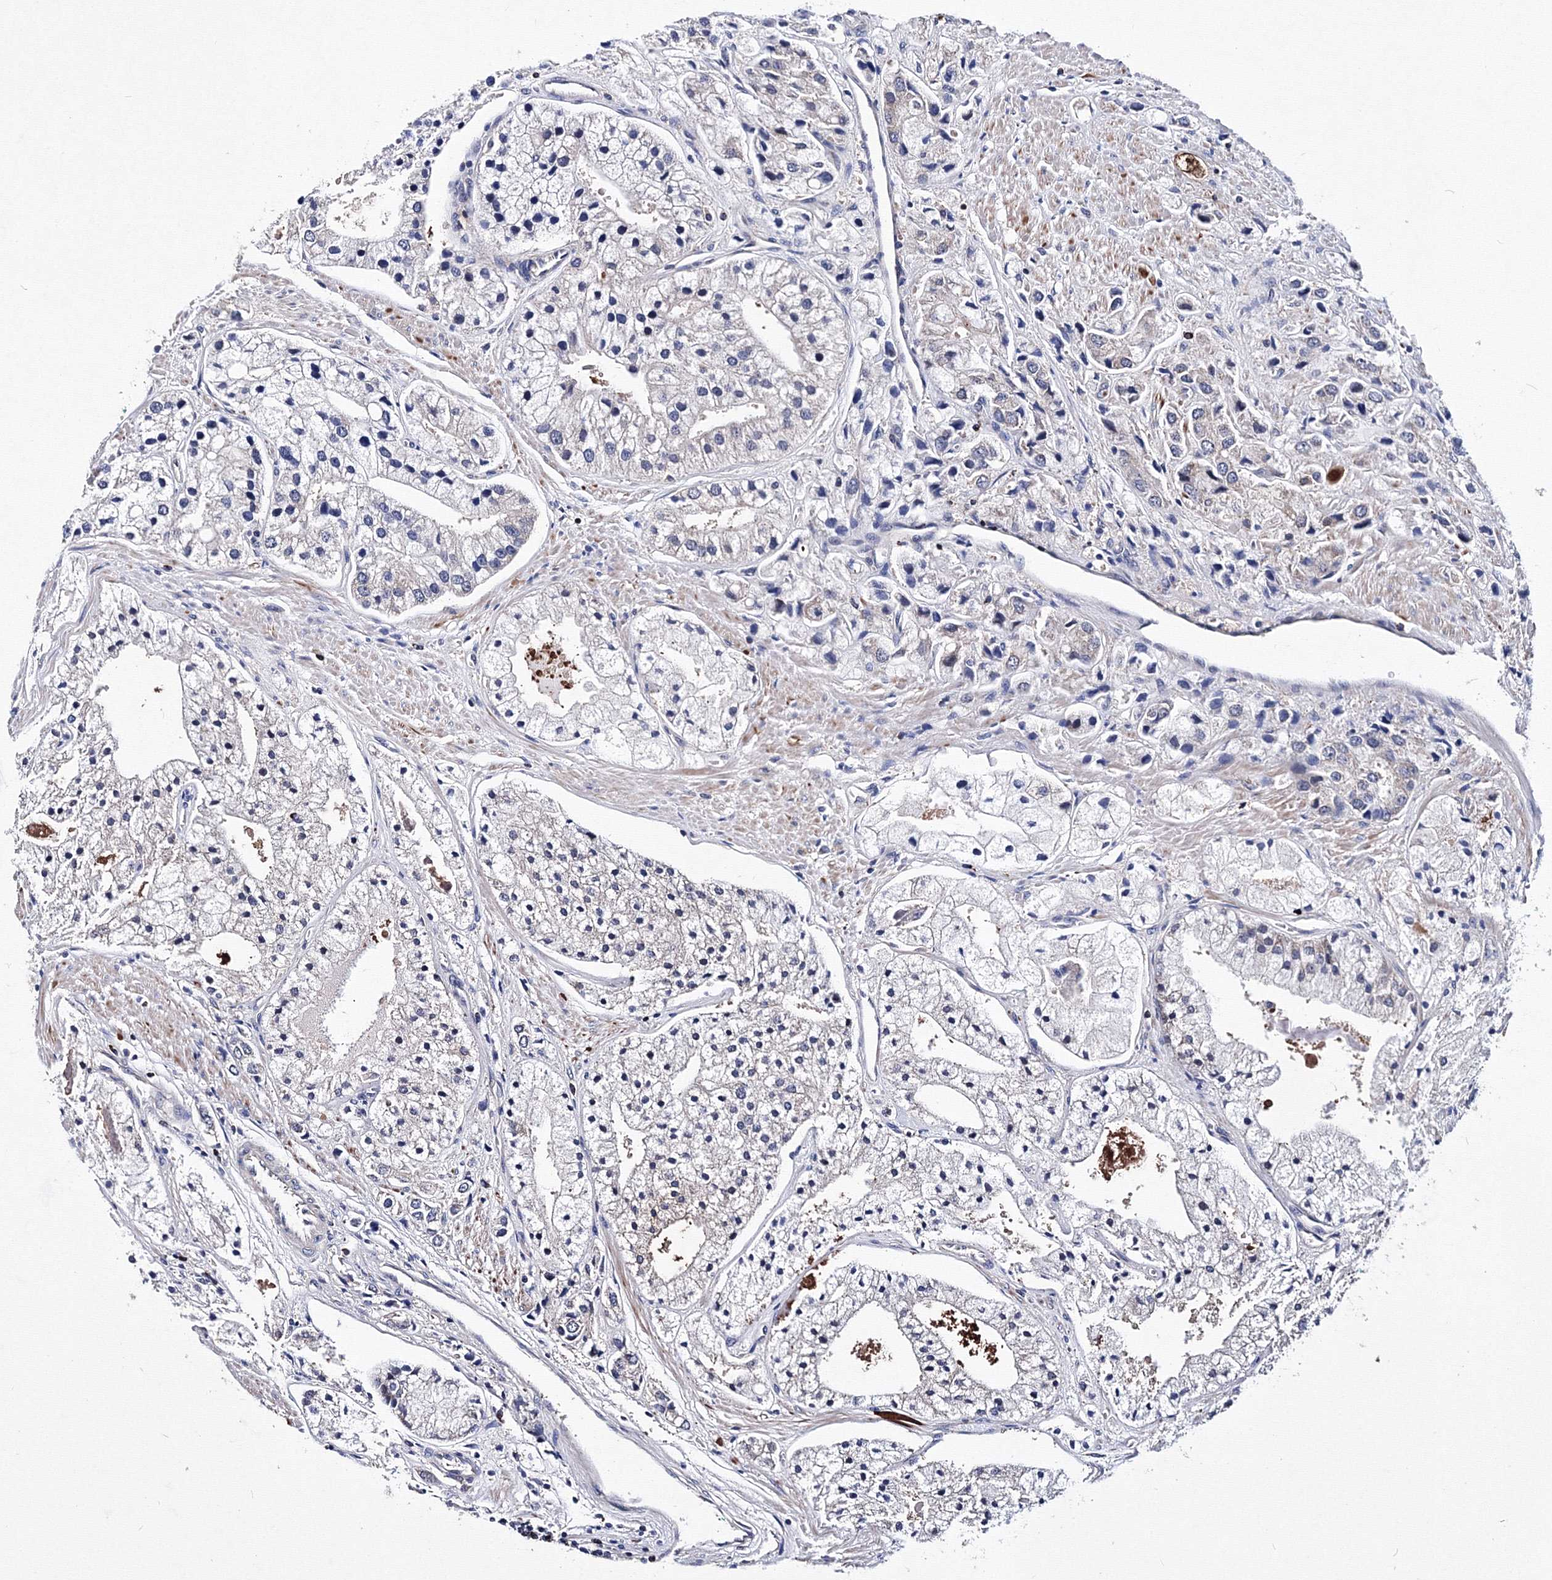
{"staining": {"intensity": "negative", "quantity": "none", "location": "none"}, "tissue": "prostate cancer", "cell_type": "Tumor cells", "image_type": "cancer", "snomed": [{"axis": "morphology", "description": "Adenocarcinoma, High grade"}, {"axis": "topography", "description": "Prostate"}], "caption": "This is an immunohistochemistry photomicrograph of human prostate adenocarcinoma (high-grade). There is no expression in tumor cells.", "gene": "PHYKPL", "patient": {"sex": "male", "age": 50}}